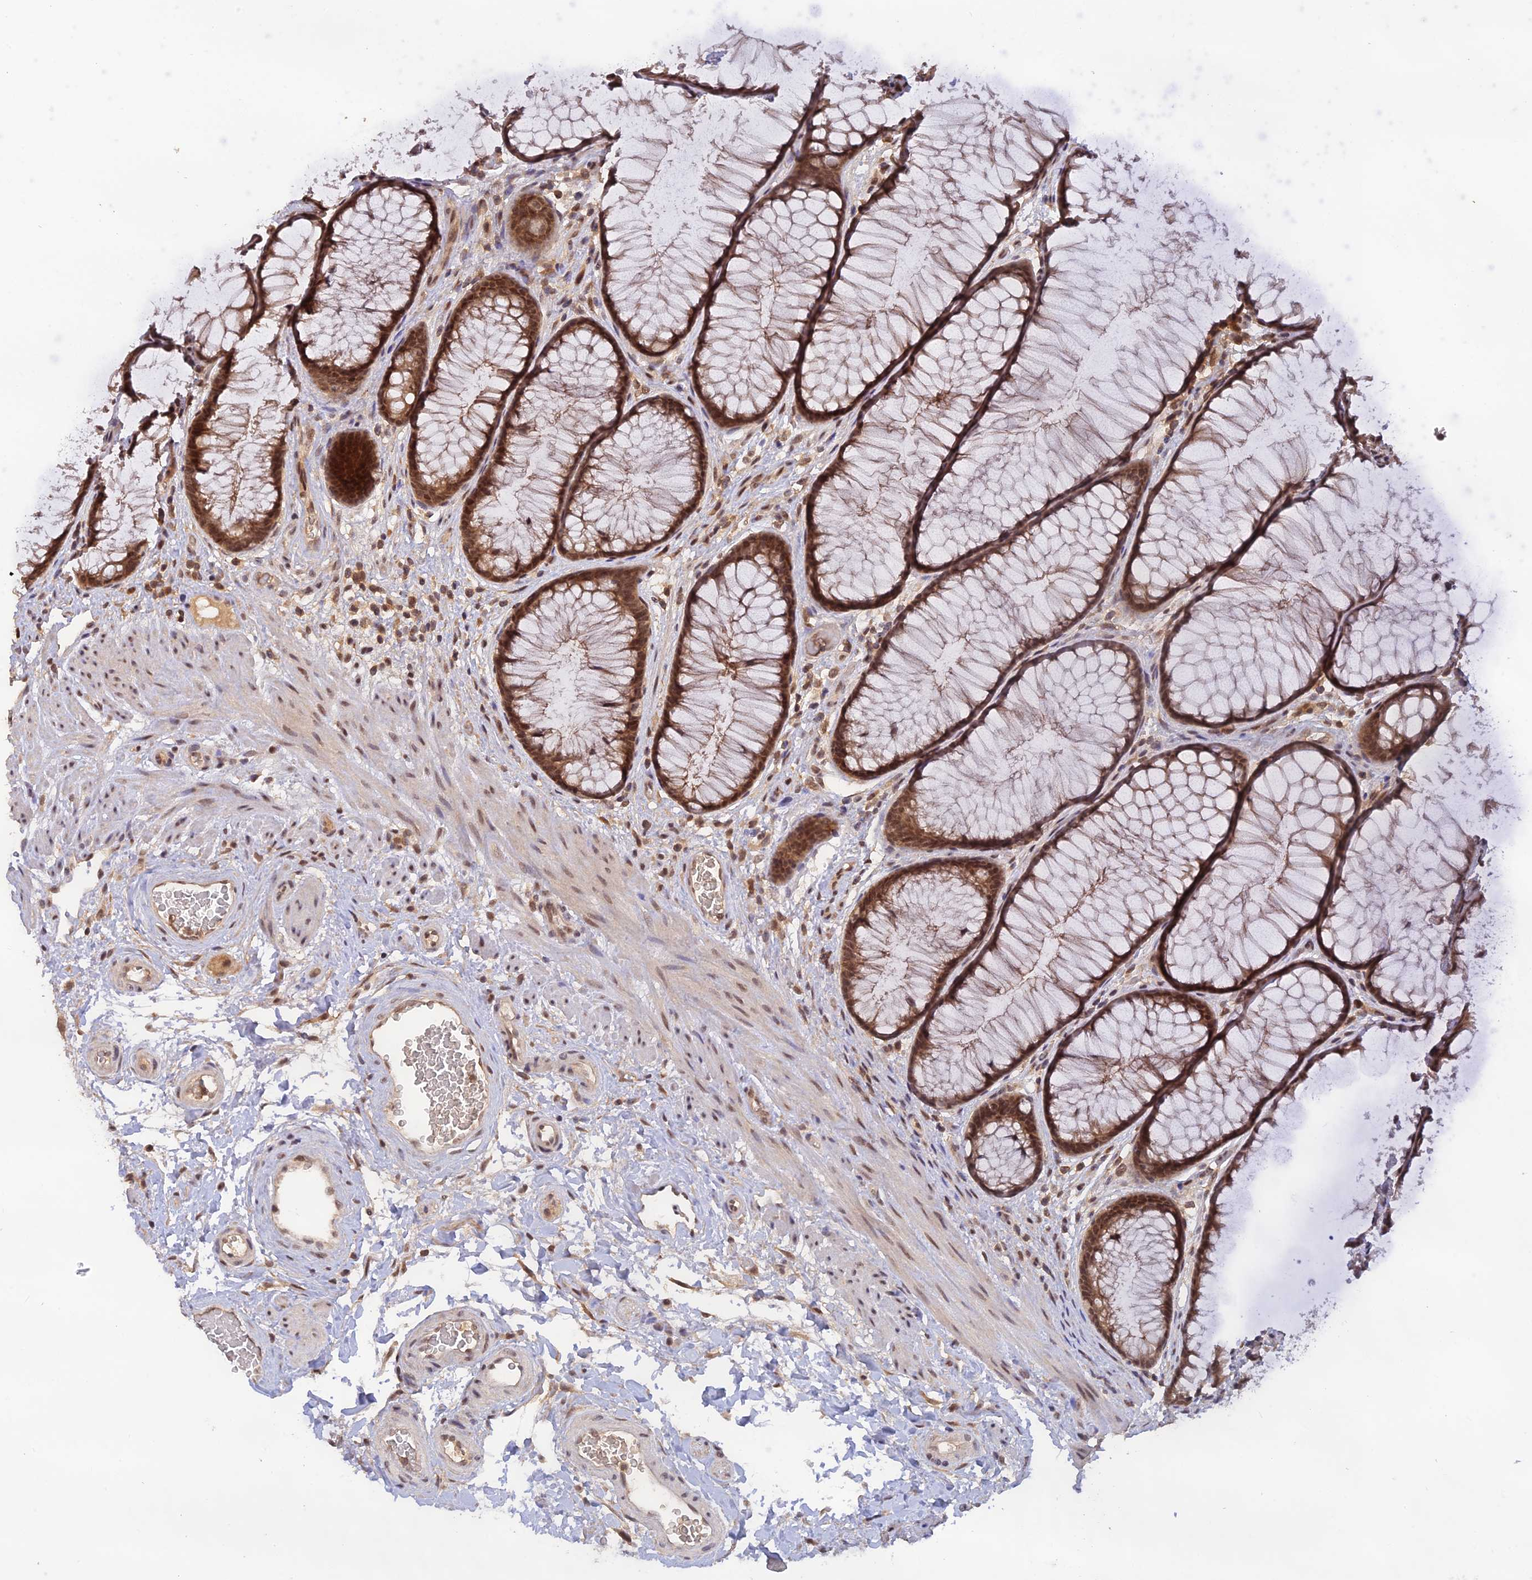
{"staining": {"intensity": "moderate", "quantity": "25%-75%", "location": "cytoplasmic/membranous,nuclear"}, "tissue": "colon", "cell_type": "Endothelial cells", "image_type": "normal", "snomed": [{"axis": "morphology", "description": "Normal tissue, NOS"}, {"axis": "topography", "description": "Colon"}], "caption": "Protein analysis of normal colon demonstrates moderate cytoplasmic/membranous,nuclear staining in about 25%-75% of endothelial cells. (DAB IHC with brightfield microscopy, high magnification).", "gene": "ZNF436", "patient": {"sex": "female", "age": 82}}